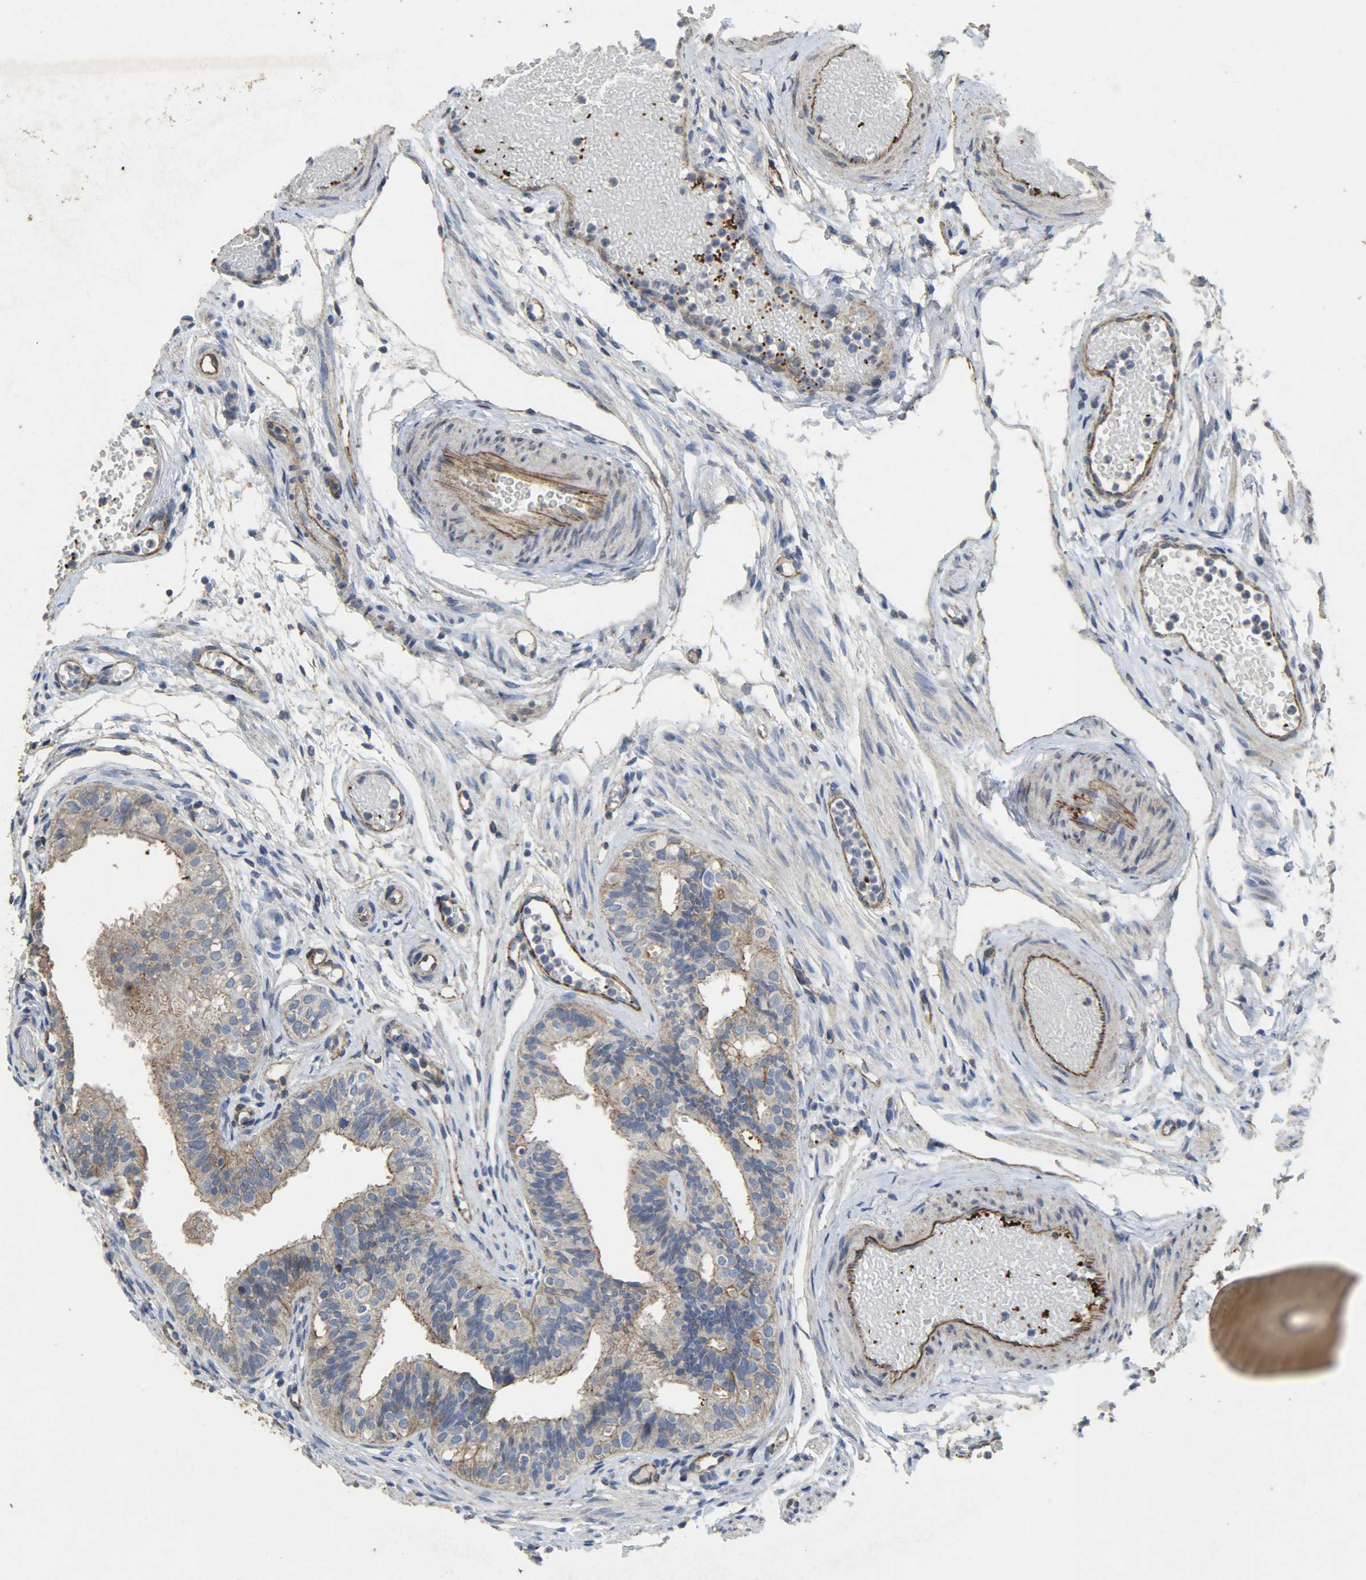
{"staining": {"intensity": "strong", "quantity": "25%-75%", "location": "cytoplasmic/membranous"}, "tissue": "fallopian tube", "cell_type": "Glandular cells", "image_type": "normal", "snomed": [{"axis": "morphology", "description": "Normal tissue, NOS"}, {"axis": "morphology", "description": "Dermoid, NOS"}, {"axis": "topography", "description": "Fallopian tube"}], "caption": "The image exhibits a brown stain indicating the presence of a protein in the cytoplasmic/membranous of glandular cells in fallopian tube. (DAB IHC, brown staining for protein, blue staining for nuclei).", "gene": "TPM4", "patient": {"sex": "female", "age": 33}}